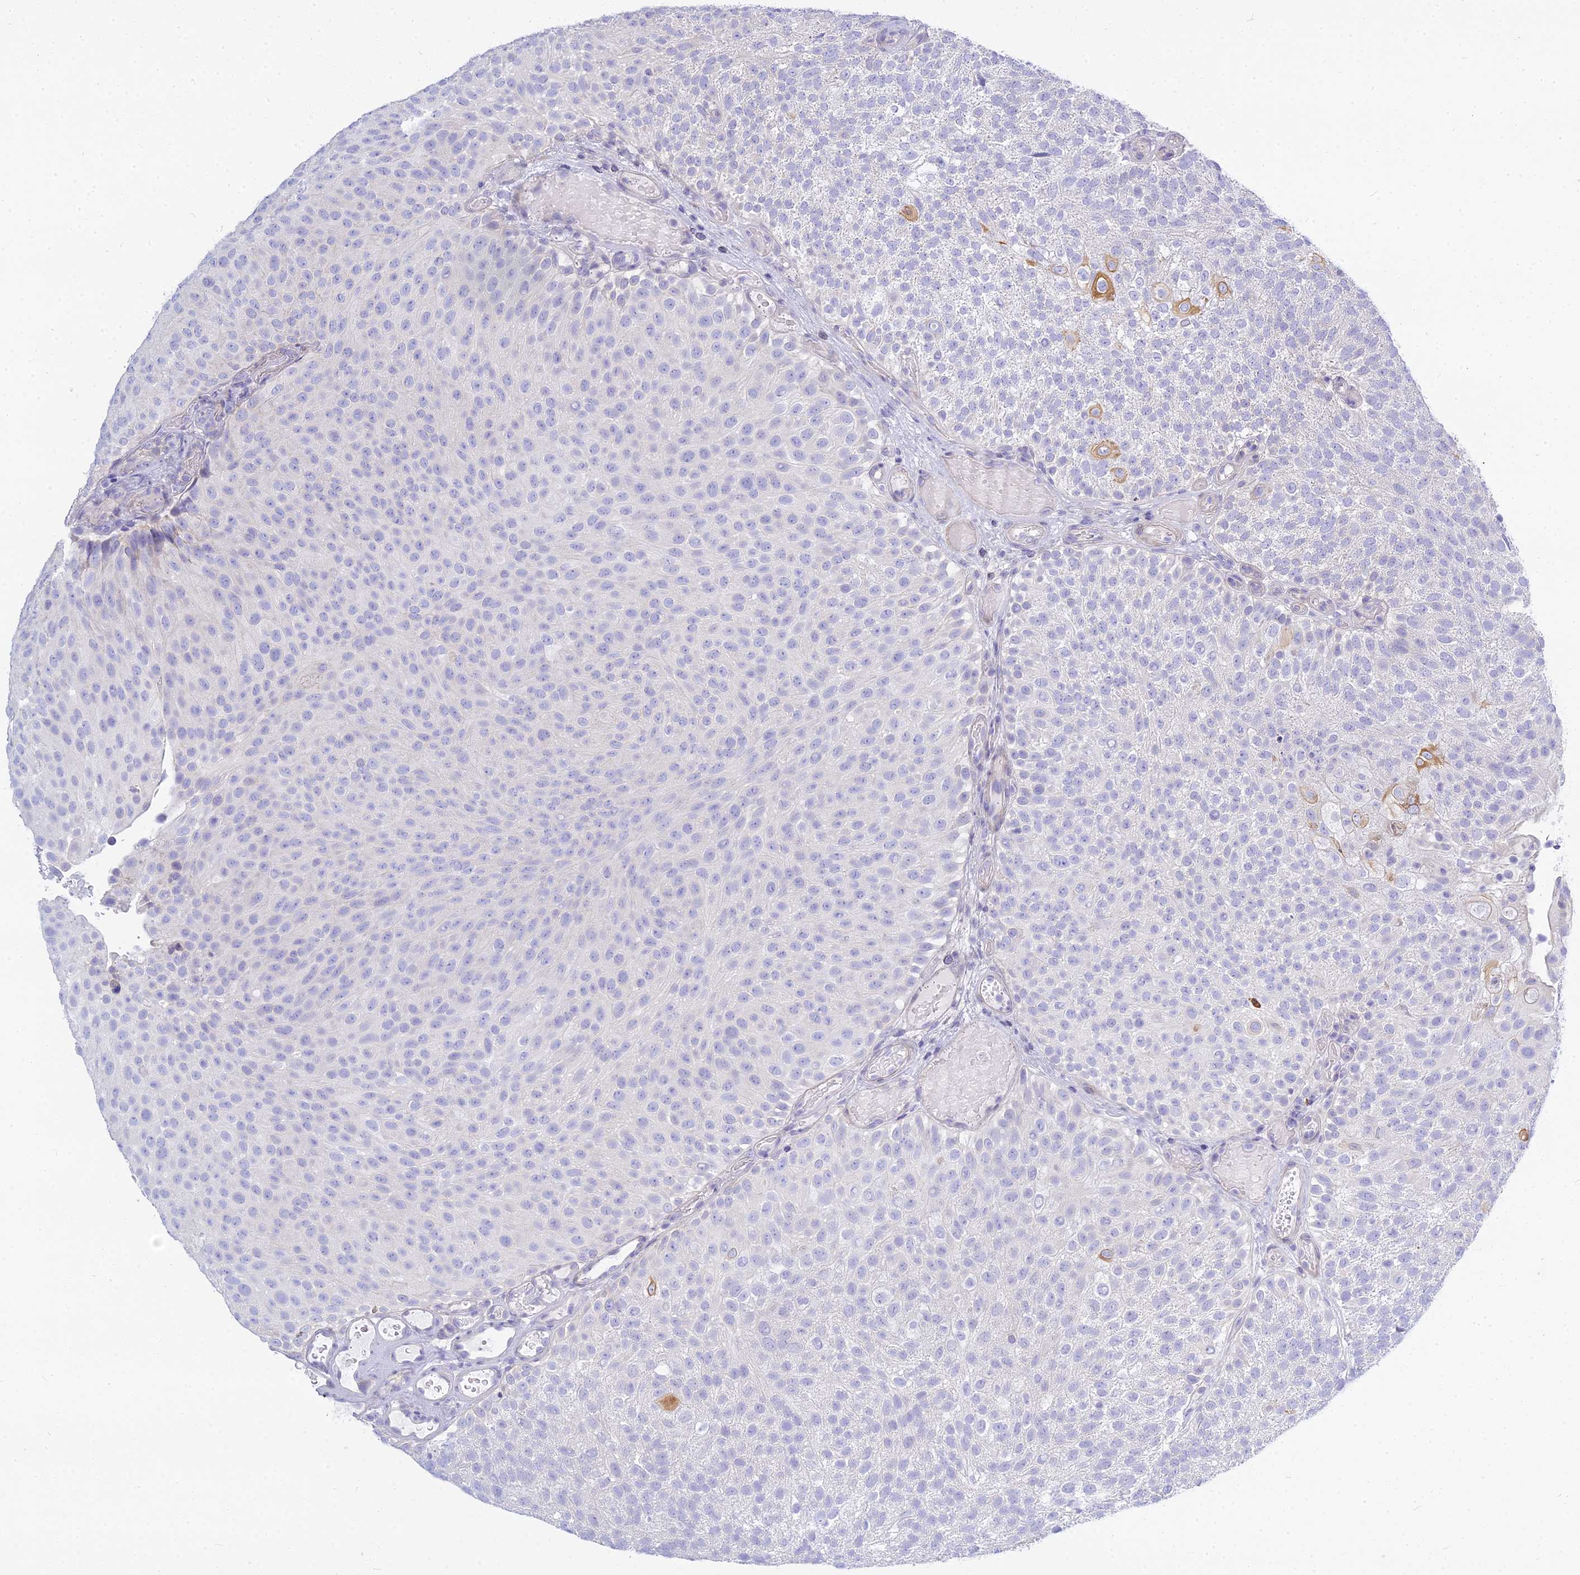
{"staining": {"intensity": "moderate", "quantity": "<25%", "location": "cytoplasmic/membranous"}, "tissue": "urothelial cancer", "cell_type": "Tumor cells", "image_type": "cancer", "snomed": [{"axis": "morphology", "description": "Urothelial carcinoma, Low grade"}, {"axis": "topography", "description": "Urinary bladder"}], "caption": "Immunohistochemical staining of urothelial cancer reveals low levels of moderate cytoplasmic/membranous expression in about <25% of tumor cells. The staining was performed using DAB, with brown indicating positive protein expression. Nuclei are stained blue with hematoxylin.", "gene": "SMIM24", "patient": {"sex": "male", "age": 78}}